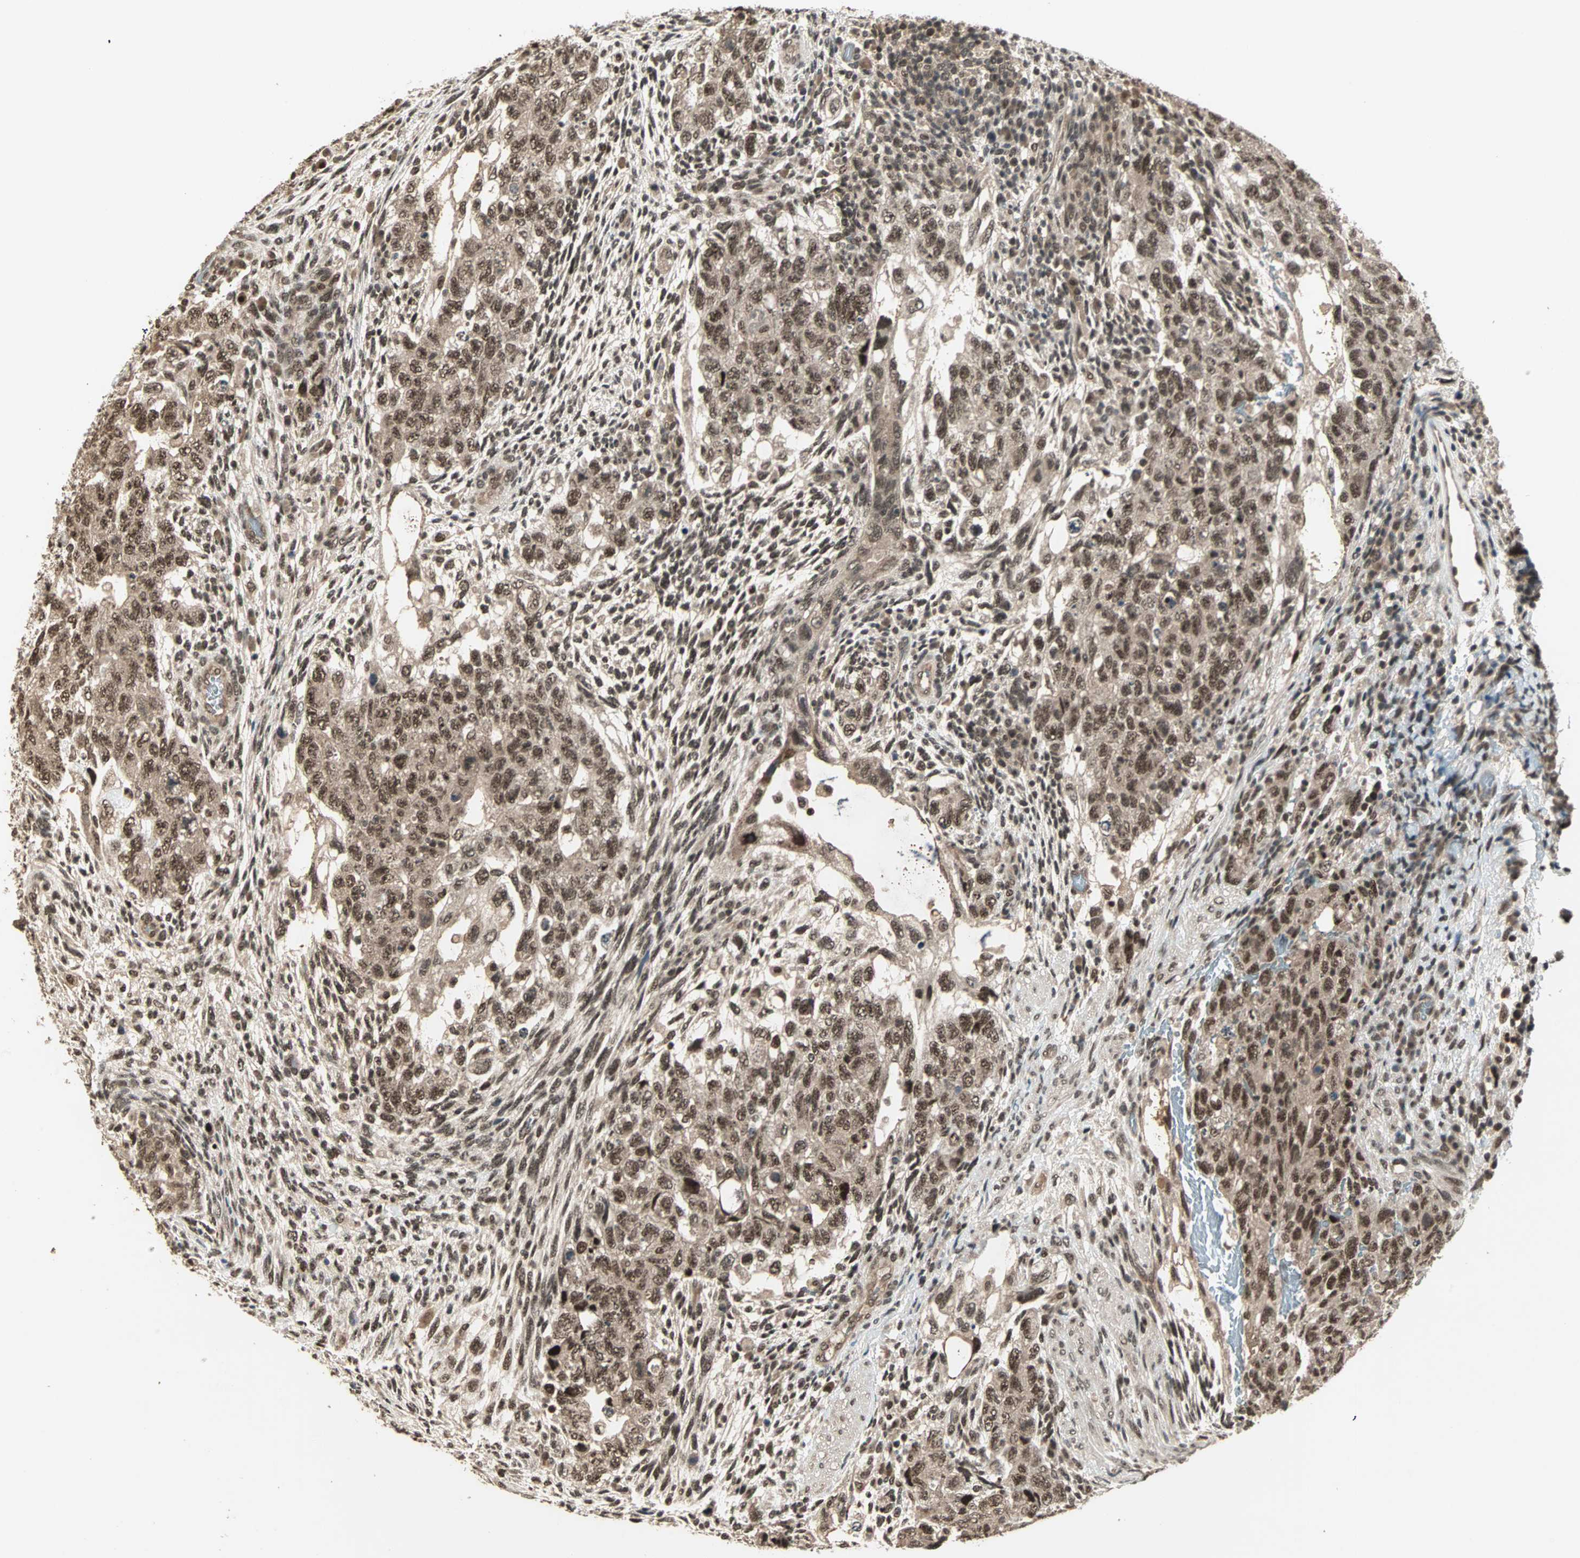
{"staining": {"intensity": "moderate", "quantity": ">75%", "location": "nuclear"}, "tissue": "testis cancer", "cell_type": "Tumor cells", "image_type": "cancer", "snomed": [{"axis": "morphology", "description": "Normal tissue, NOS"}, {"axis": "morphology", "description": "Carcinoma, Embryonal, NOS"}, {"axis": "topography", "description": "Testis"}], "caption": "This micrograph exhibits testis embryonal carcinoma stained with immunohistochemistry (IHC) to label a protein in brown. The nuclear of tumor cells show moderate positivity for the protein. Nuclei are counter-stained blue.", "gene": "ZNF701", "patient": {"sex": "male", "age": 36}}